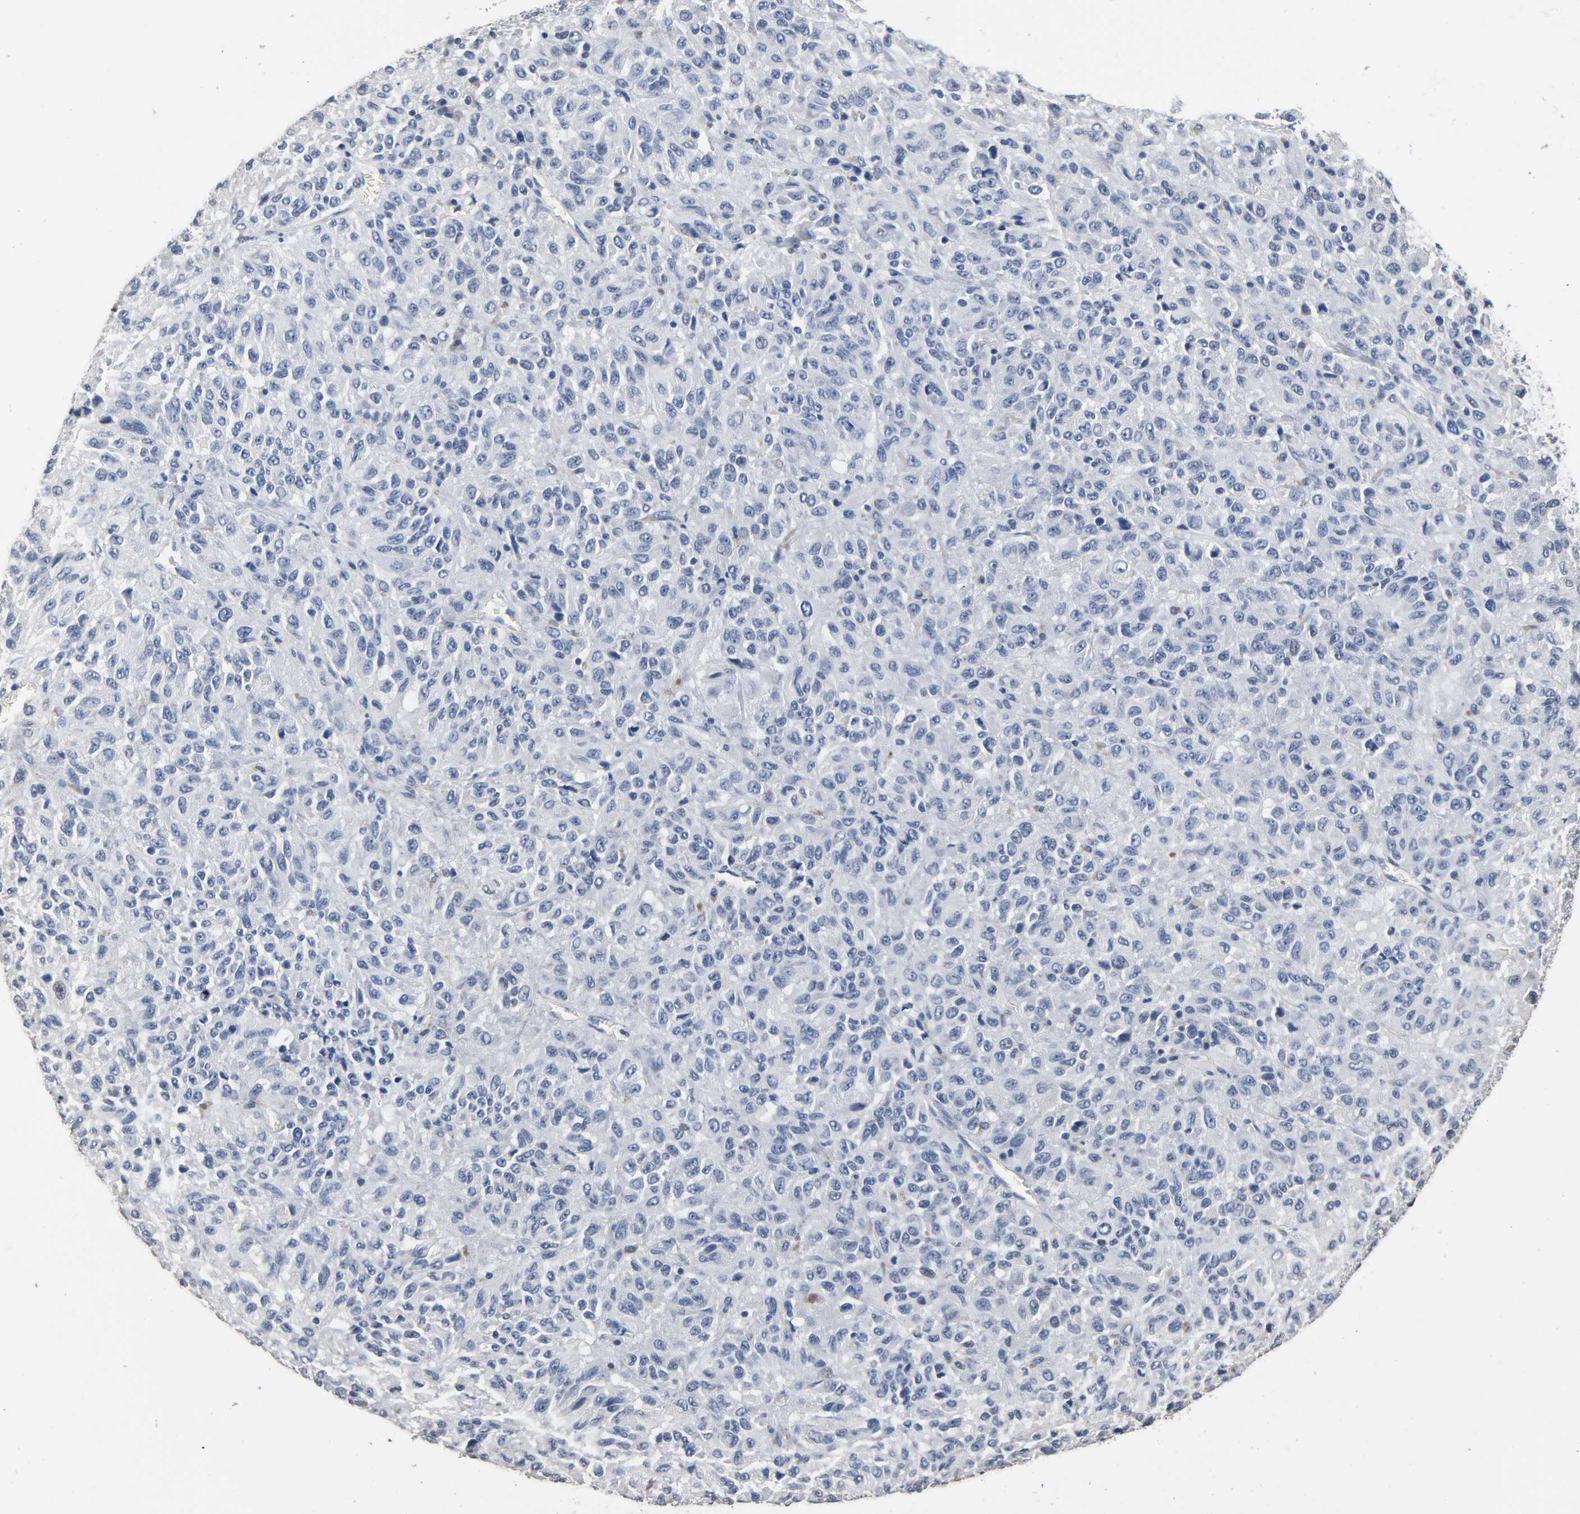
{"staining": {"intensity": "negative", "quantity": "none", "location": "none"}, "tissue": "melanoma", "cell_type": "Tumor cells", "image_type": "cancer", "snomed": [{"axis": "morphology", "description": "Malignant melanoma, Metastatic site"}, {"axis": "topography", "description": "Lung"}], "caption": "Tumor cells are negative for protein expression in human malignant melanoma (metastatic site).", "gene": "SOX6", "patient": {"sex": "male", "age": 64}}